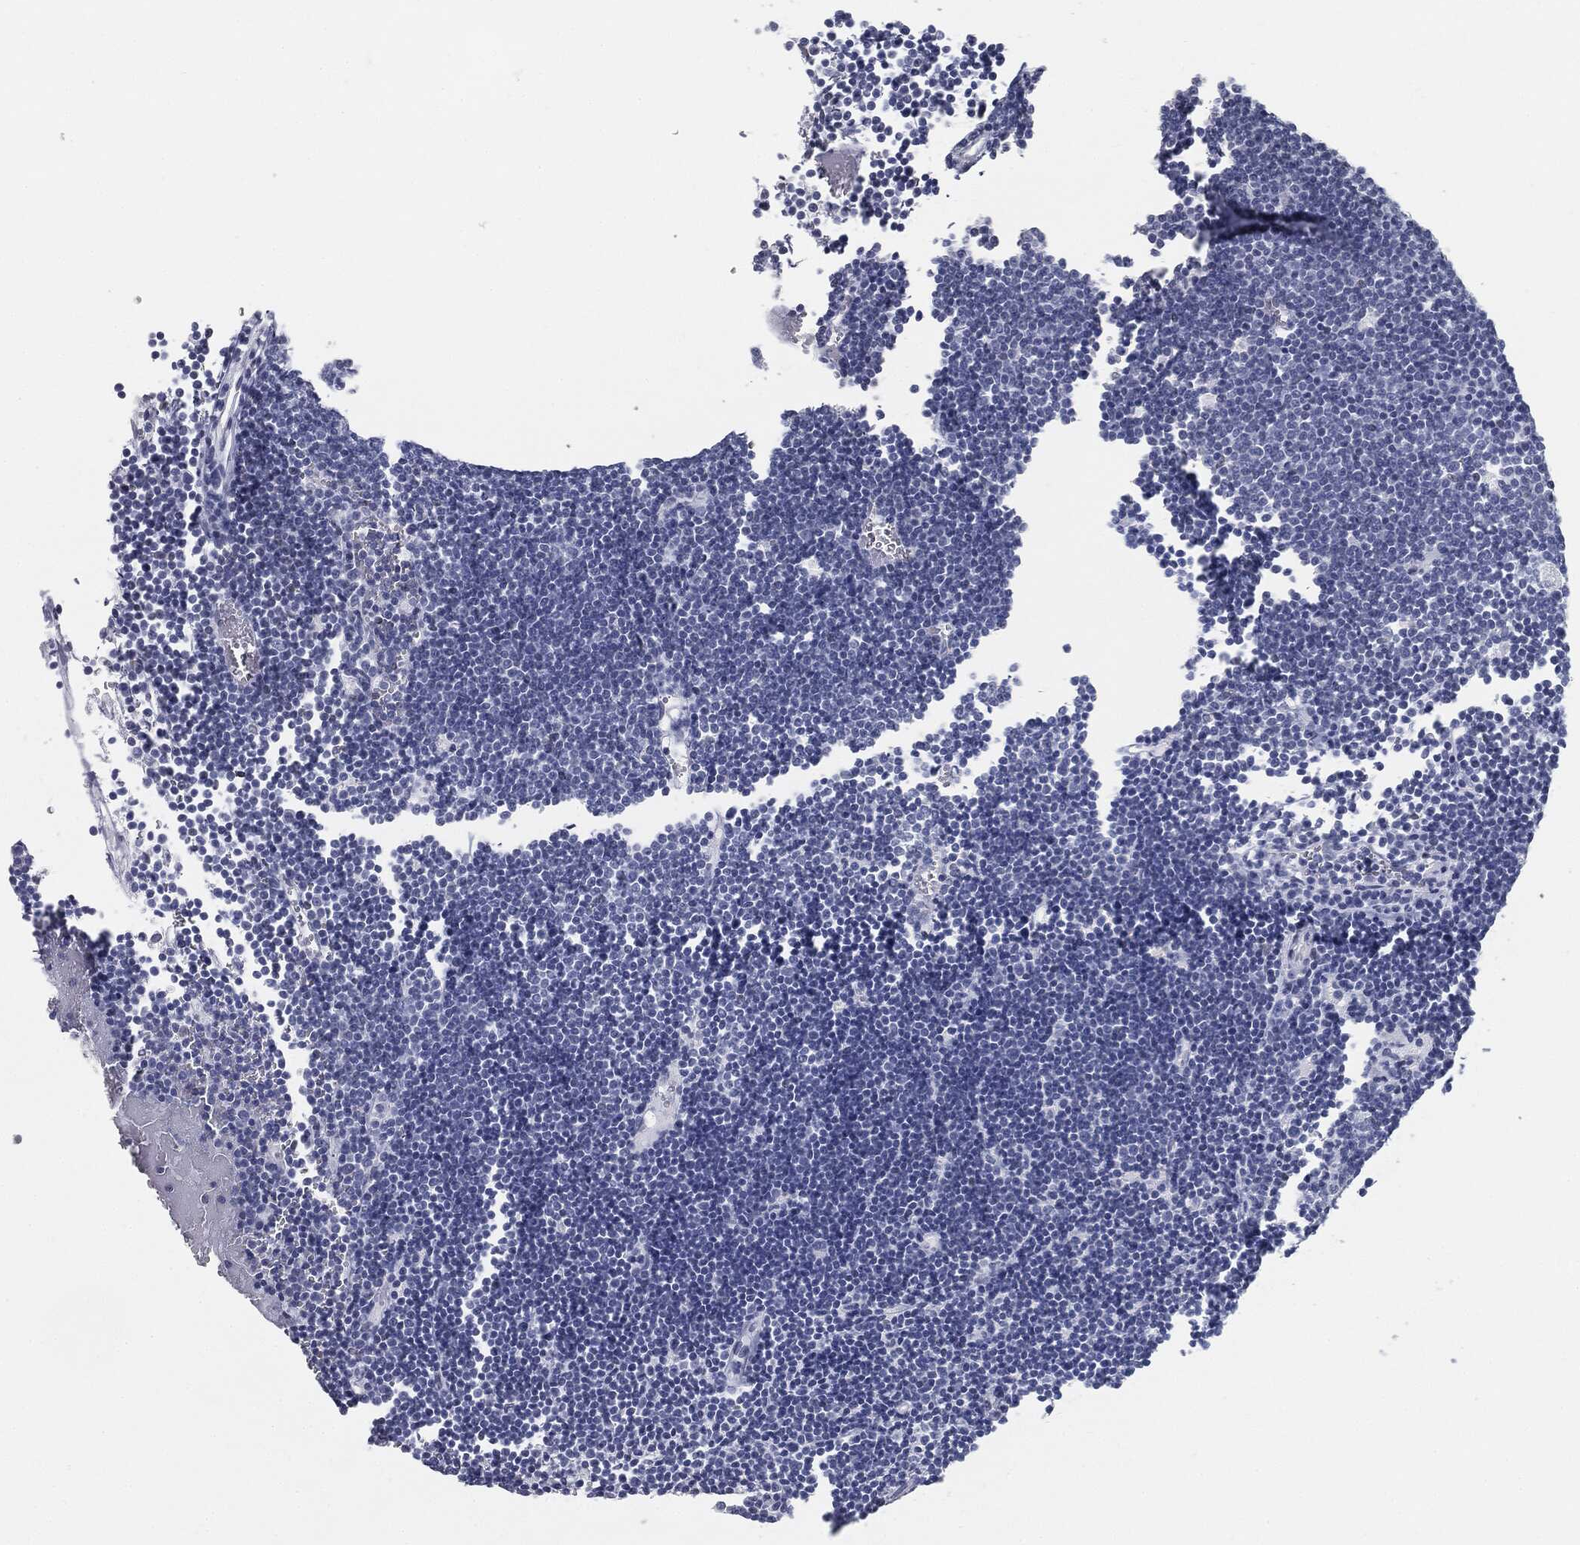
{"staining": {"intensity": "negative", "quantity": "none", "location": "none"}, "tissue": "lymphoma", "cell_type": "Tumor cells", "image_type": "cancer", "snomed": [{"axis": "morphology", "description": "Malignant lymphoma, non-Hodgkin's type, Low grade"}, {"axis": "topography", "description": "Brain"}], "caption": "DAB immunohistochemical staining of lymphoma displays no significant staining in tumor cells.", "gene": "ALDOB", "patient": {"sex": "female", "age": 66}}